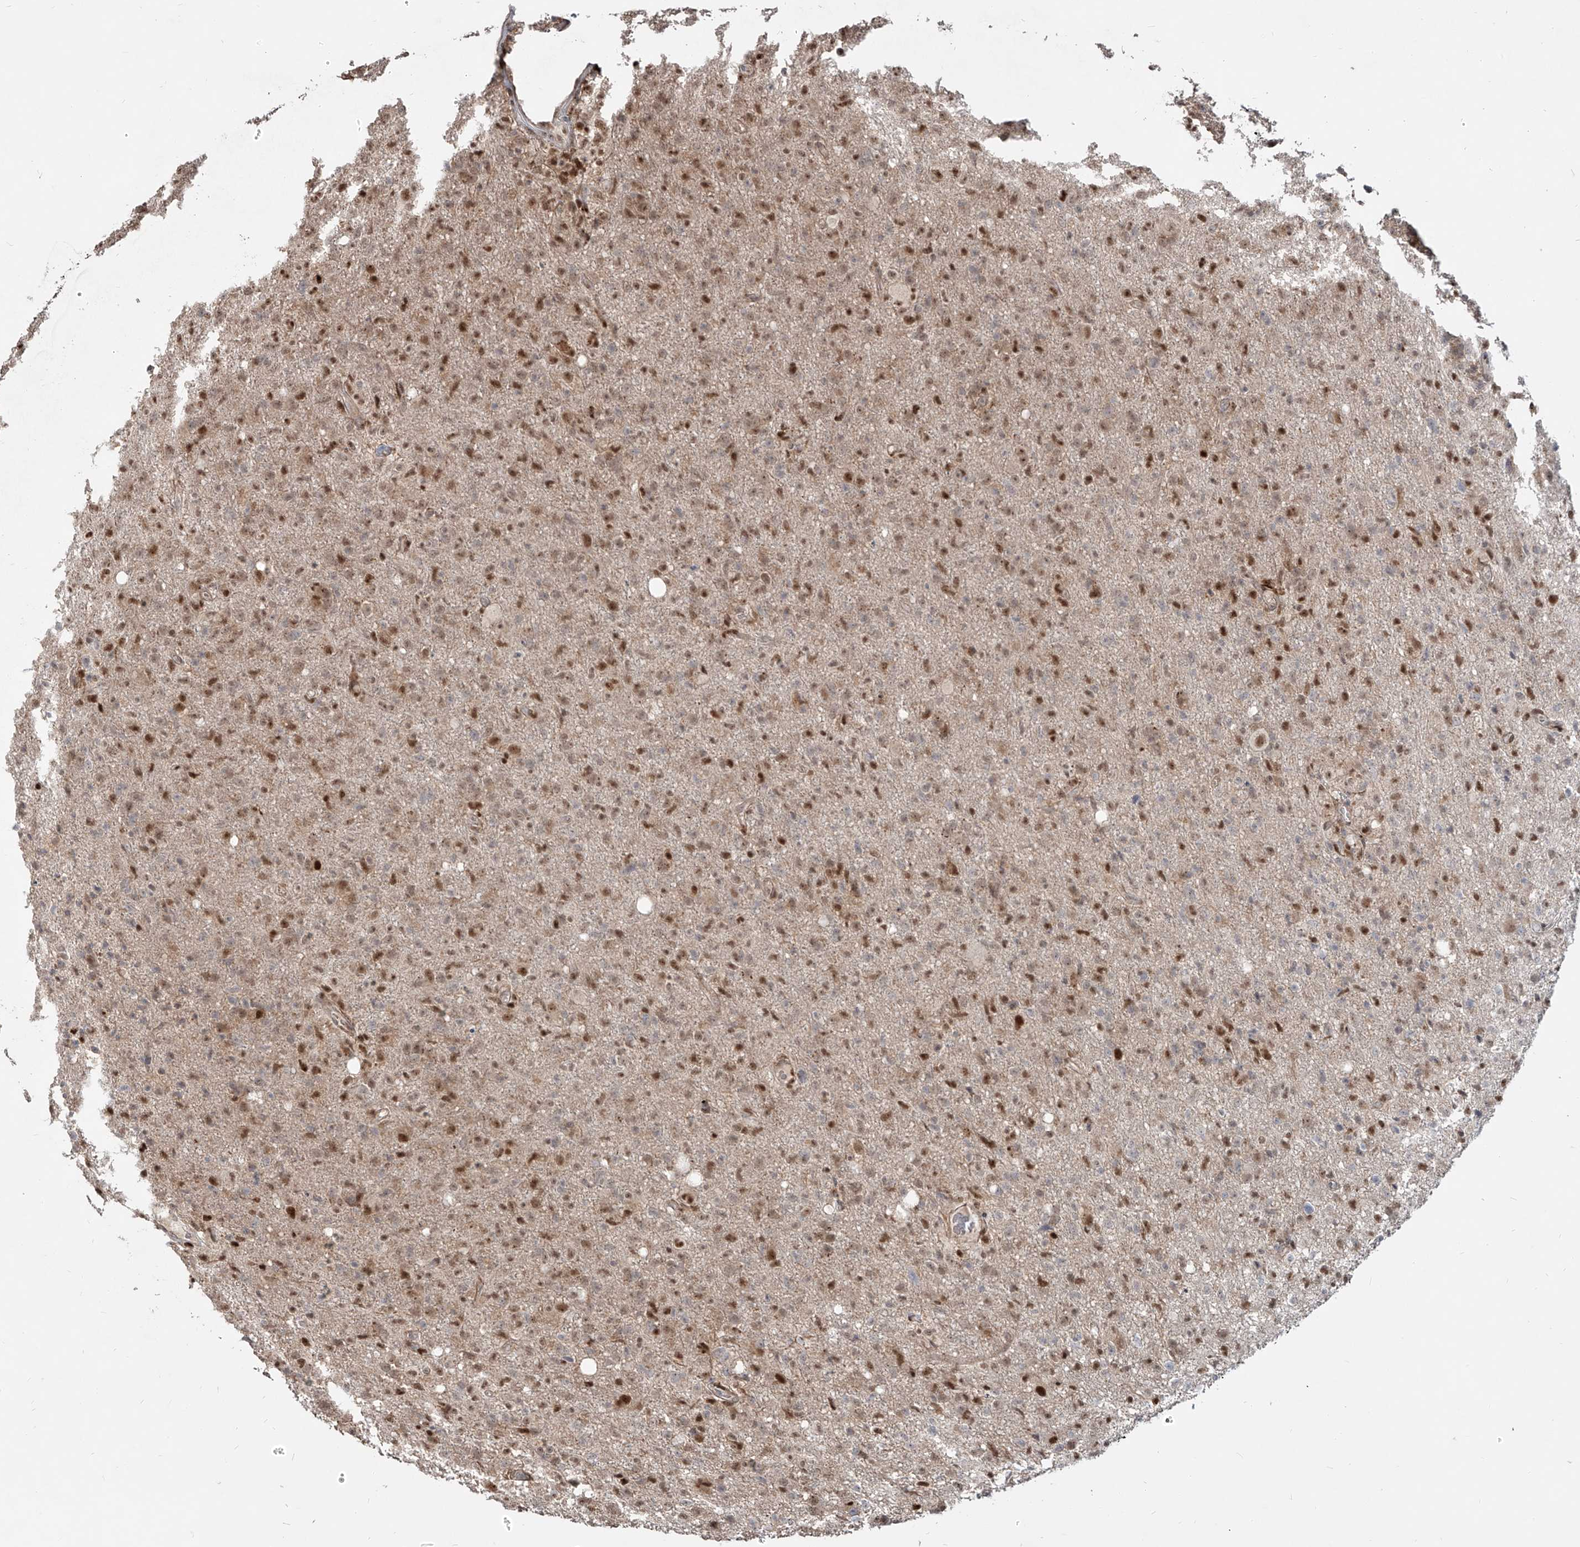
{"staining": {"intensity": "moderate", "quantity": ">75%", "location": "nuclear"}, "tissue": "glioma", "cell_type": "Tumor cells", "image_type": "cancer", "snomed": [{"axis": "morphology", "description": "Glioma, malignant, High grade"}, {"axis": "topography", "description": "Brain"}], "caption": "An immunohistochemistry histopathology image of neoplastic tissue is shown. Protein staining in brown highlights moderate nuclear positivity in high-grade glioma (malignant) within tumor cells. The protein is stained brown, and the nuclei are stained in blue (DAB IHC with brightfield microscopy, high magnification).", "gene": "ZNF710", "patient": {"sex": "female", "age": 57}}